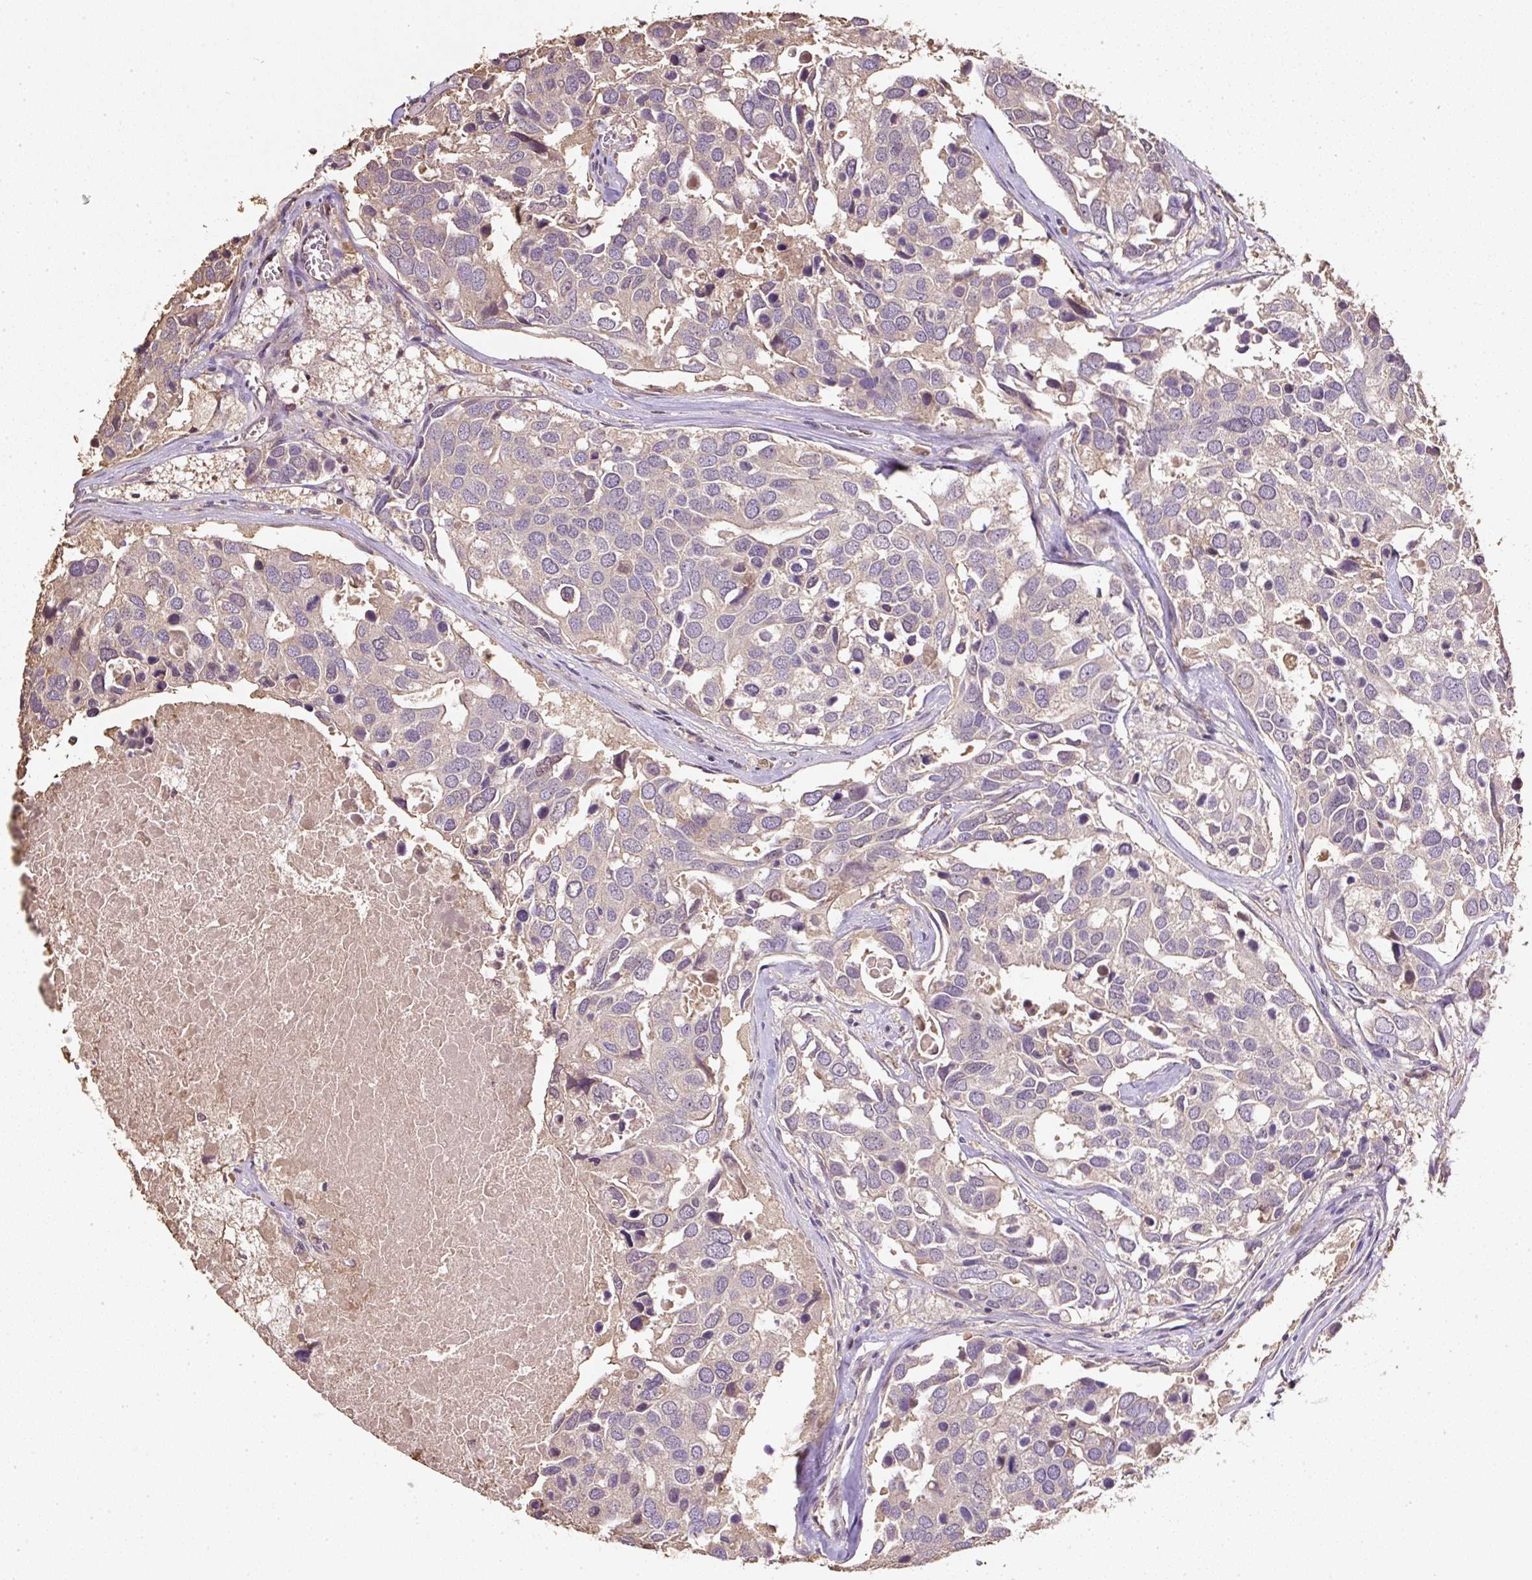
{"staining": {"intensity": "weak", "quantity": "25%-75%", "location": "cytoplasmic/membranous"}, "tissue": "breast cancer", "cell_type": "Tumor cells", "image_type": "cancer", "snomed": [{"axis": "morphology", "description": "Duct carcinoma"}, {"axis": "topography", "description": "Breast"}], "caption": "Immunohistochemical staining of human invasive ductal carcinoma (breast) shows low levels of weak cytoplasmic/membranous expression in approximately 25%-75% of tumor cells.", "gene": "TMEM170B", "patient": {"sex": "female", "age": 83}}